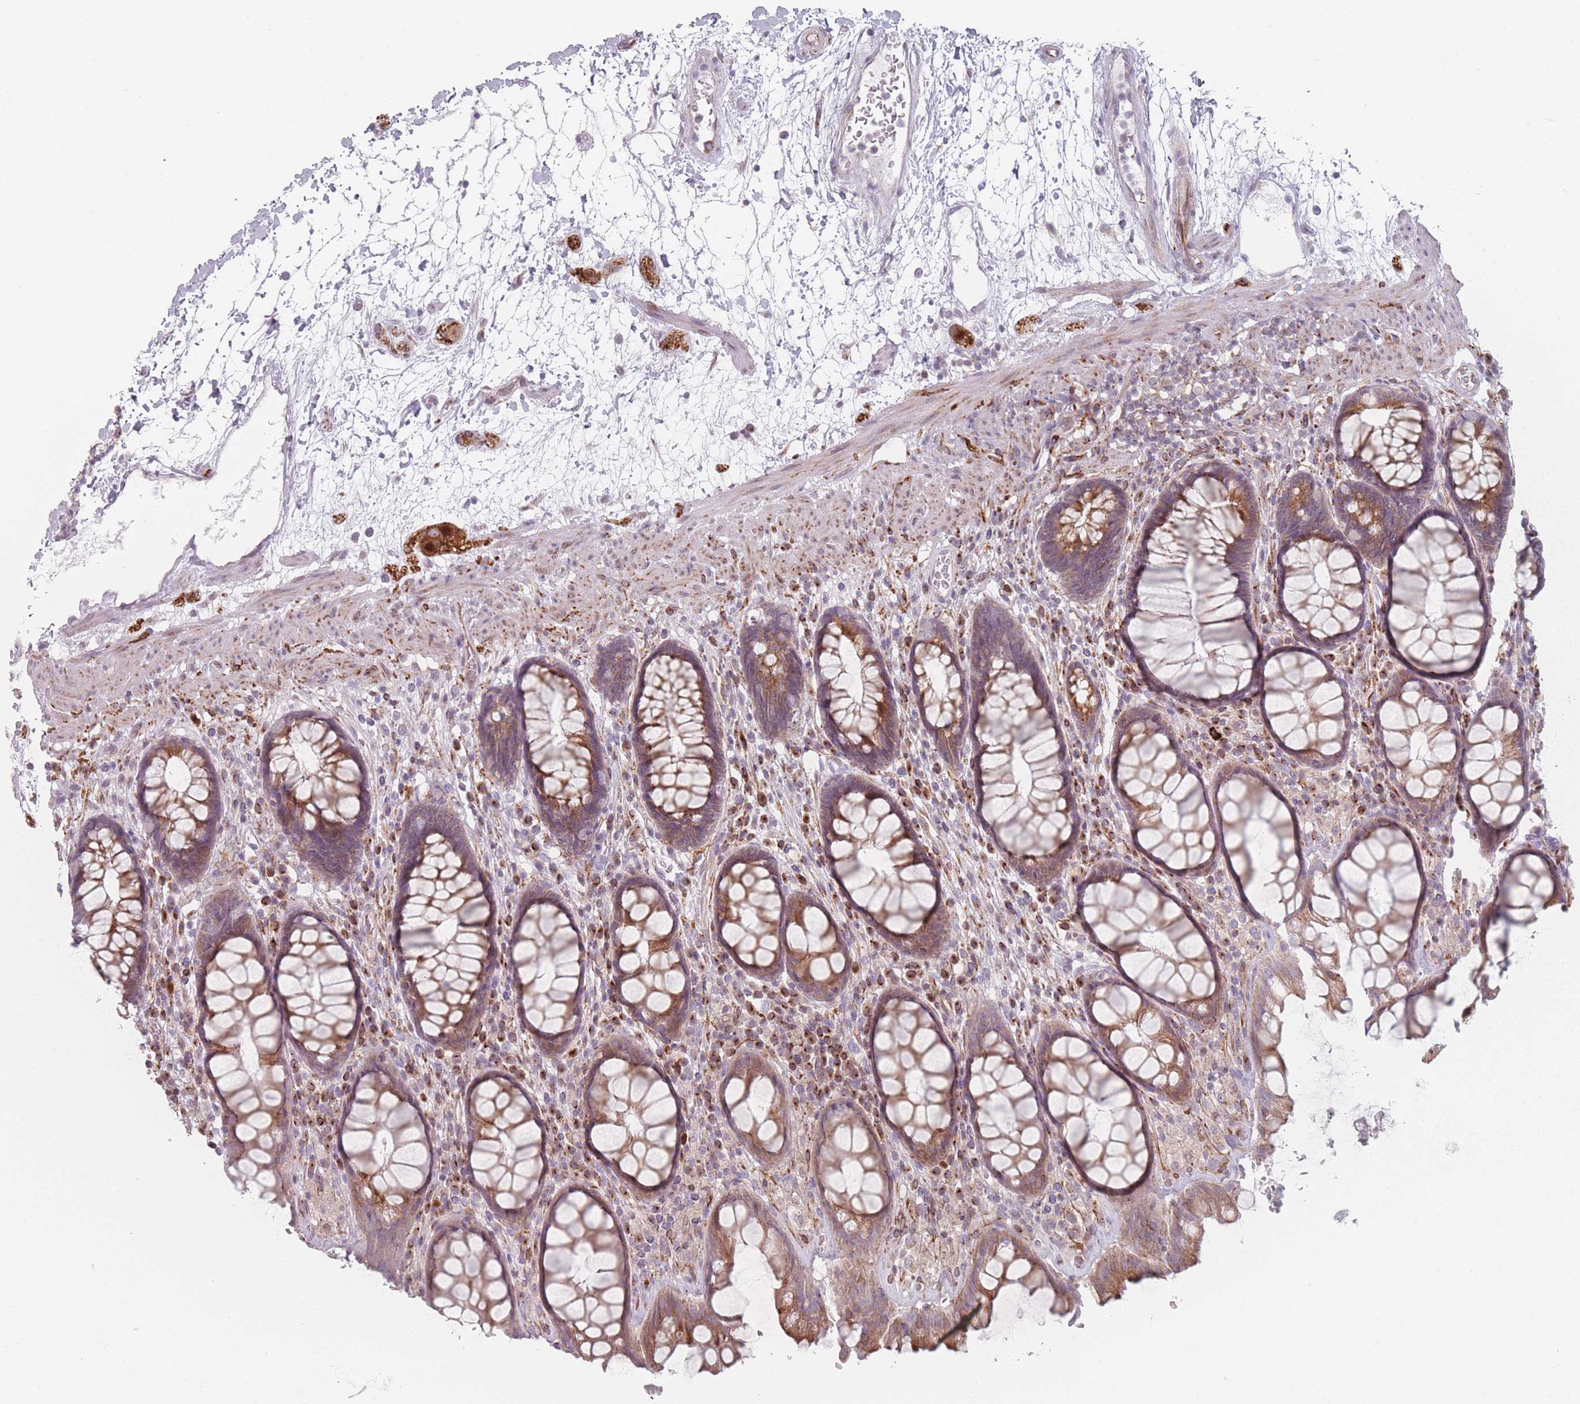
{"staining": {"intensity": "moderate", "quantity": "25%-75%", "location": "cytoplasmic/membranous"}, "tissue": "rectum", "cell_type": "Glandular cells", "image_type": "normal", "snomed": [{"axis": "morphology", "description": "Normal tissue, NOS"}, {"axis": "topography", "description": "Rectum"}], "caption": "Immunohistochemistry photomicrograph of unremarkable rectum stained for a protein (brown), which exhibits medium levels of moderate cytoplasmic/membranous staining in about 25%-75% of glandular cells.", "gene": "RNF4", "patient": {"sex": "male", "age": 64}}